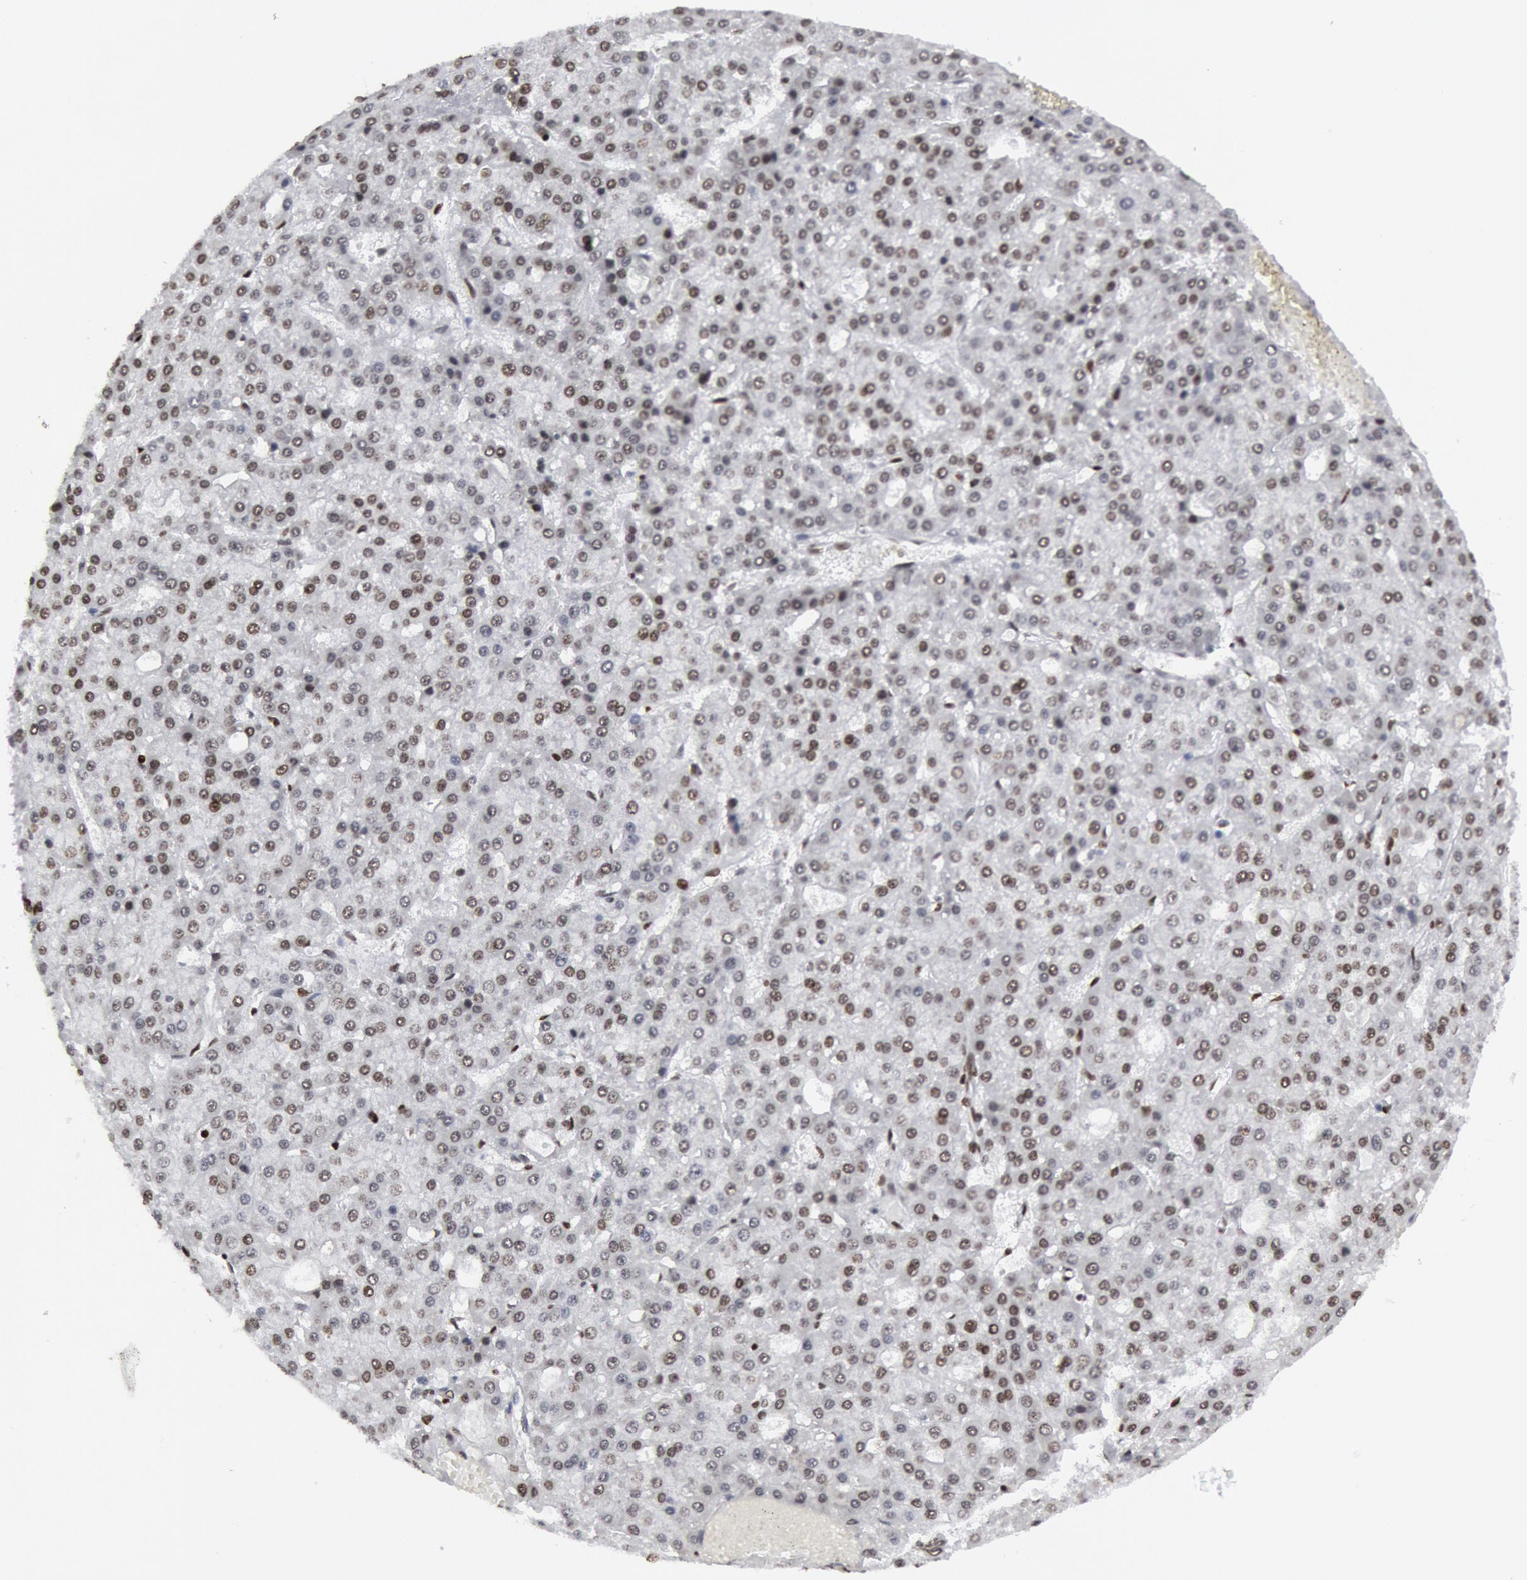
{"staining": {"intensity": "weak", "quantity": ">75%", "location": "nuclear"}, "tissue": "liver cancer", "cell_type": "Tumor cells", "image_type": "cancer", "snomed": [{"axis": "morphology", "description": "Carcinoma, Hepatocellular, NOS"}, {"axis": "topography", "description": "Liver"}], "caption": "Hepatocellular carcinoma (liver) stained with DAB (3,3'-diaminobenzidine) immunohistochemistry (IHC) exhibits low levels of weak nuclear positivity in approximately >75% of tumor cells.", "gene": "MECP2", "patient": {"sex": "male", "age": 47}}